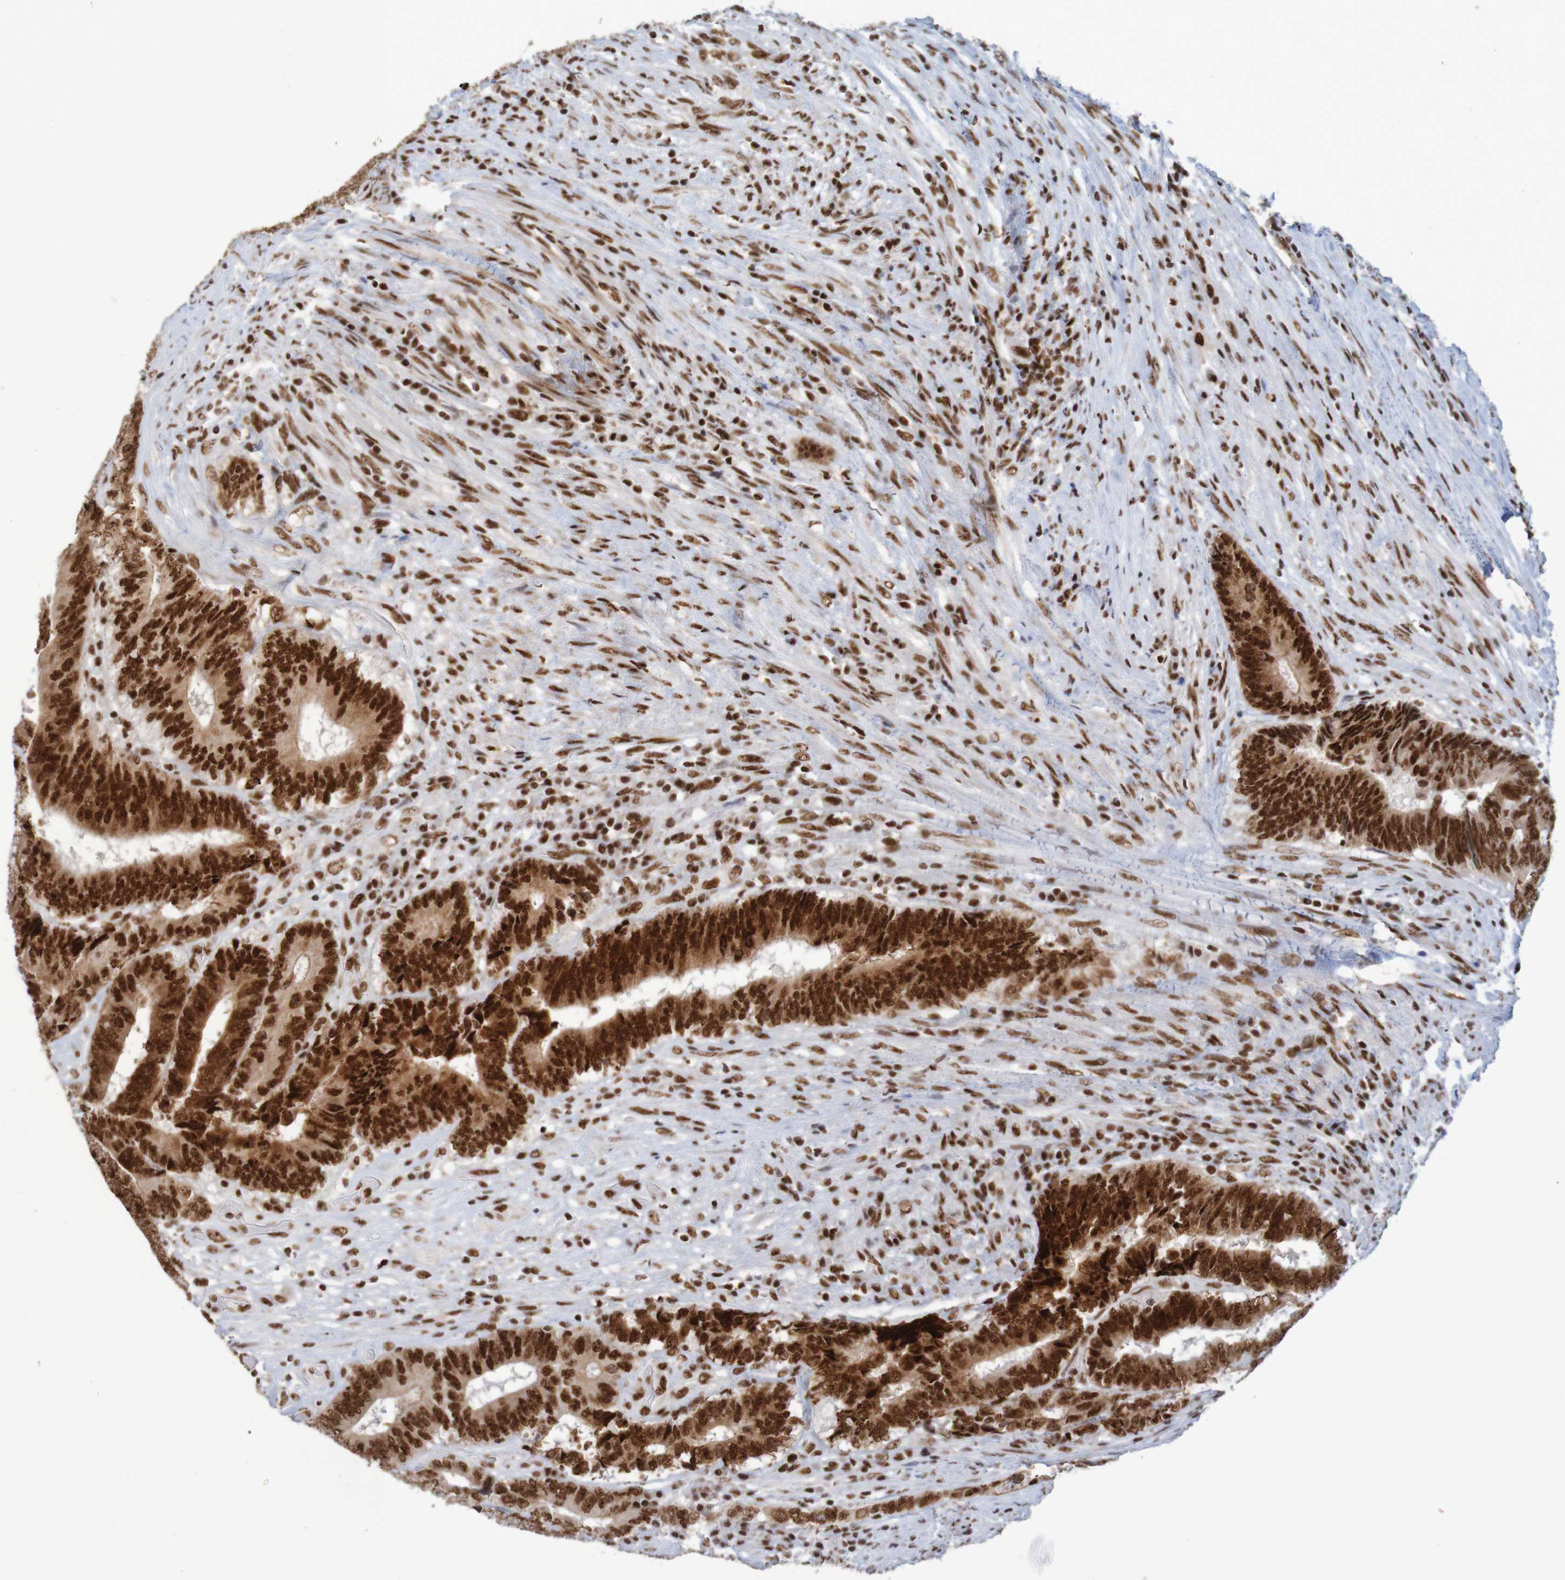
{"staining": {"intensity": "strong", "quantity": ">75%", "location": "nuclear"}, "tissue": "colorectal cancer", "cell_type": "Tumor cells", "image_type": "cancer", "snomed": [{"axis": "morphology", "description": "Adenocarcinoma, NOS"}, {"axis": "topography", "description": "Rectum"}], "caption": "Immunohistochemical staining of human adenocarcinoma (colorectal) reveals high levels of strong nuclear protein staining in about >75% of tumor cells. The protein of interest is shown in brown color, while the nuclei are stained blue.", "gene": "THRAP3", "patient": {"sex": "male", "age": 72}}